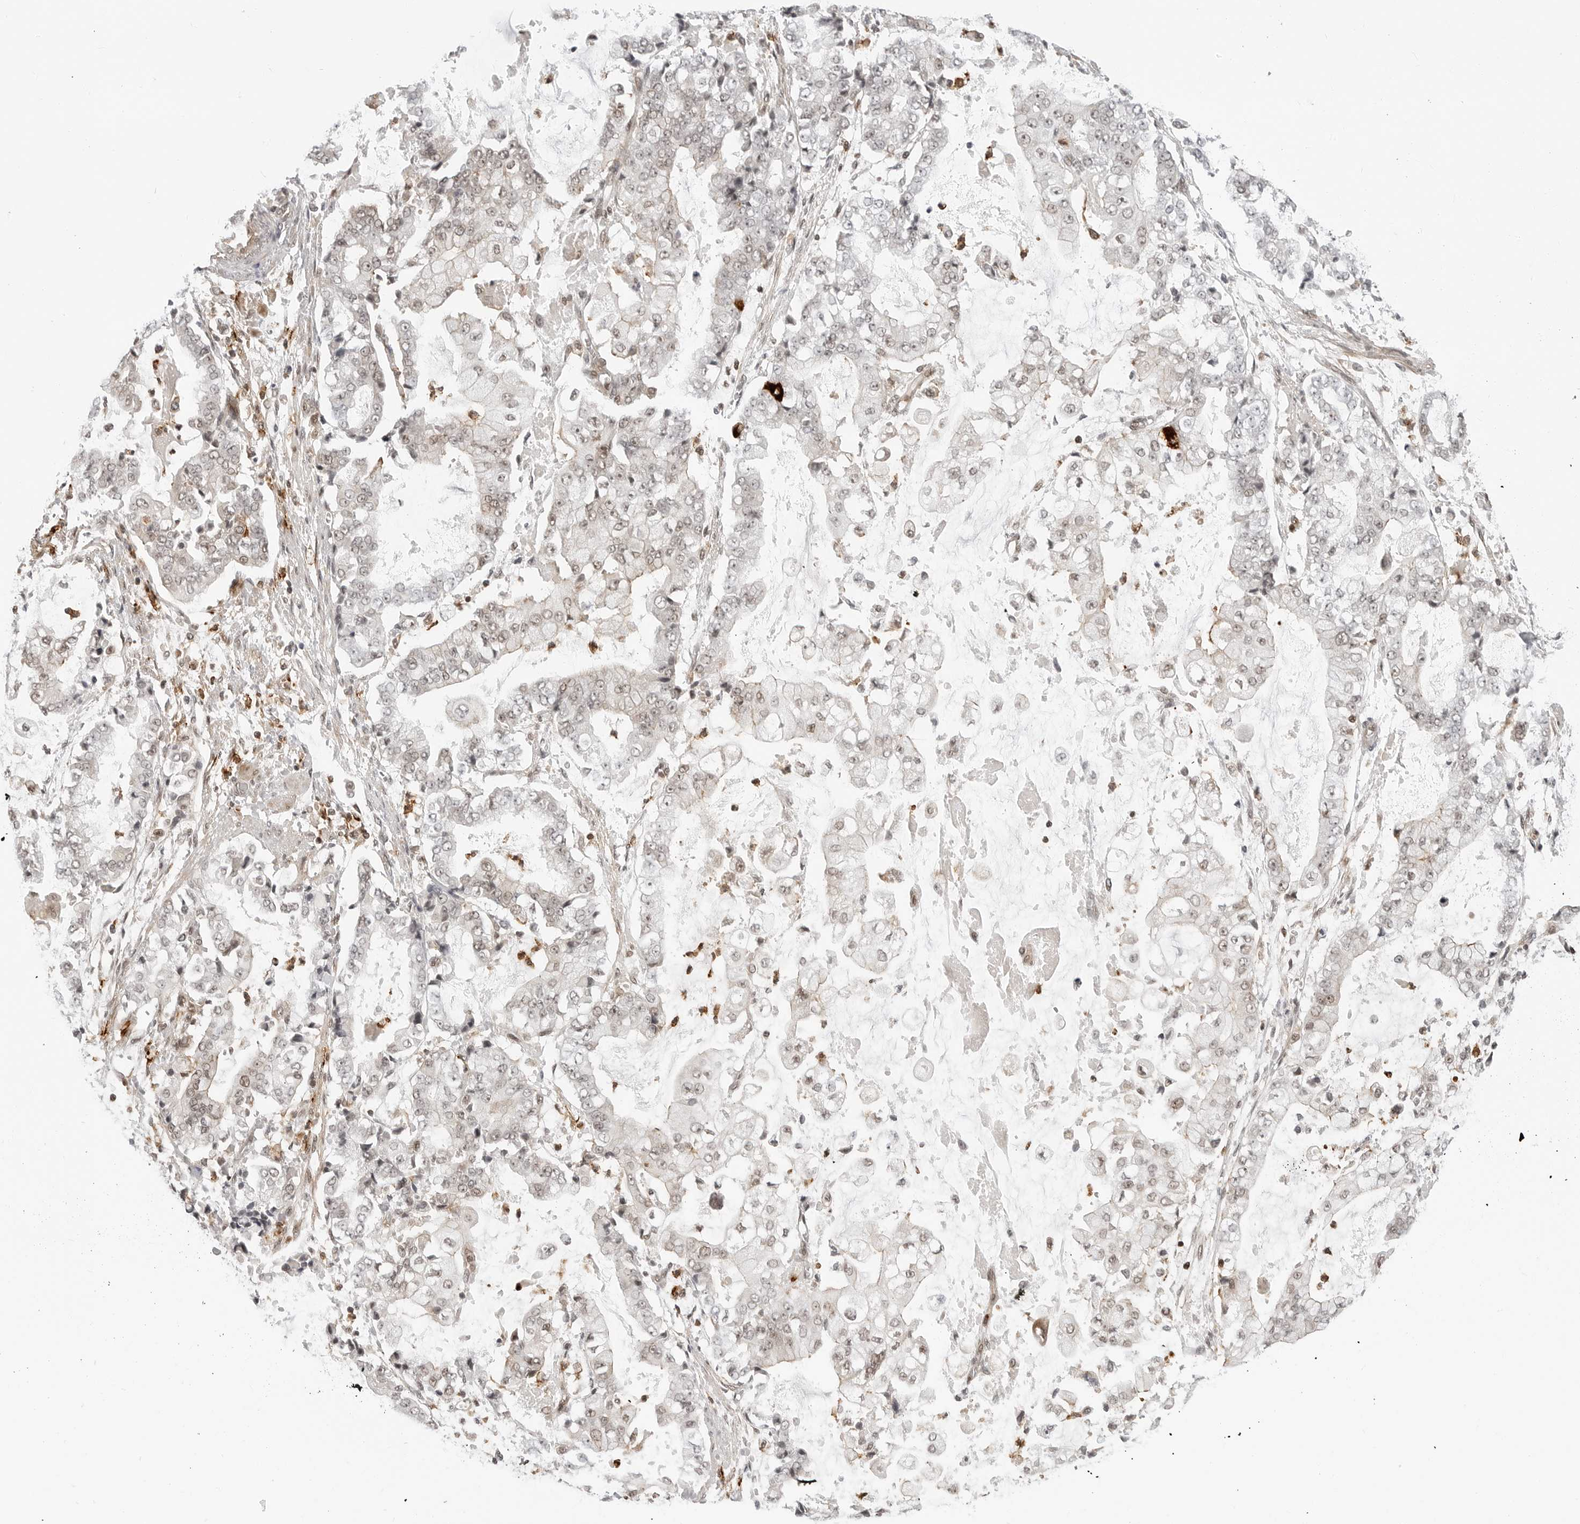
{"staining": {"intensity": "weak", "quantity": ">75%", "location": "nuclear"}, "tissue": "stomach cancer", "cell_type": "Tumor cells", "image_type": "cancer", "snomed": [{"axis": "morphology", "description": "Adenocarcinoma, NOS"}, {"axis": "topography", "description": "Stomach"}], "caption": "IHC staining of stomach cancer (adenocarcinoma), which shows low levels of weak nuclear expression in approximately >75% of tumor cells indicating weak nuclear protein staining. The staining was performed using DAB (3,3'-diaminobenzidine) (brown) for protein detection and nuclei were counterstained in hematoxylin (blue).", "gene": "C8orf33", "patient": {"sex": "male", "age": 76}}